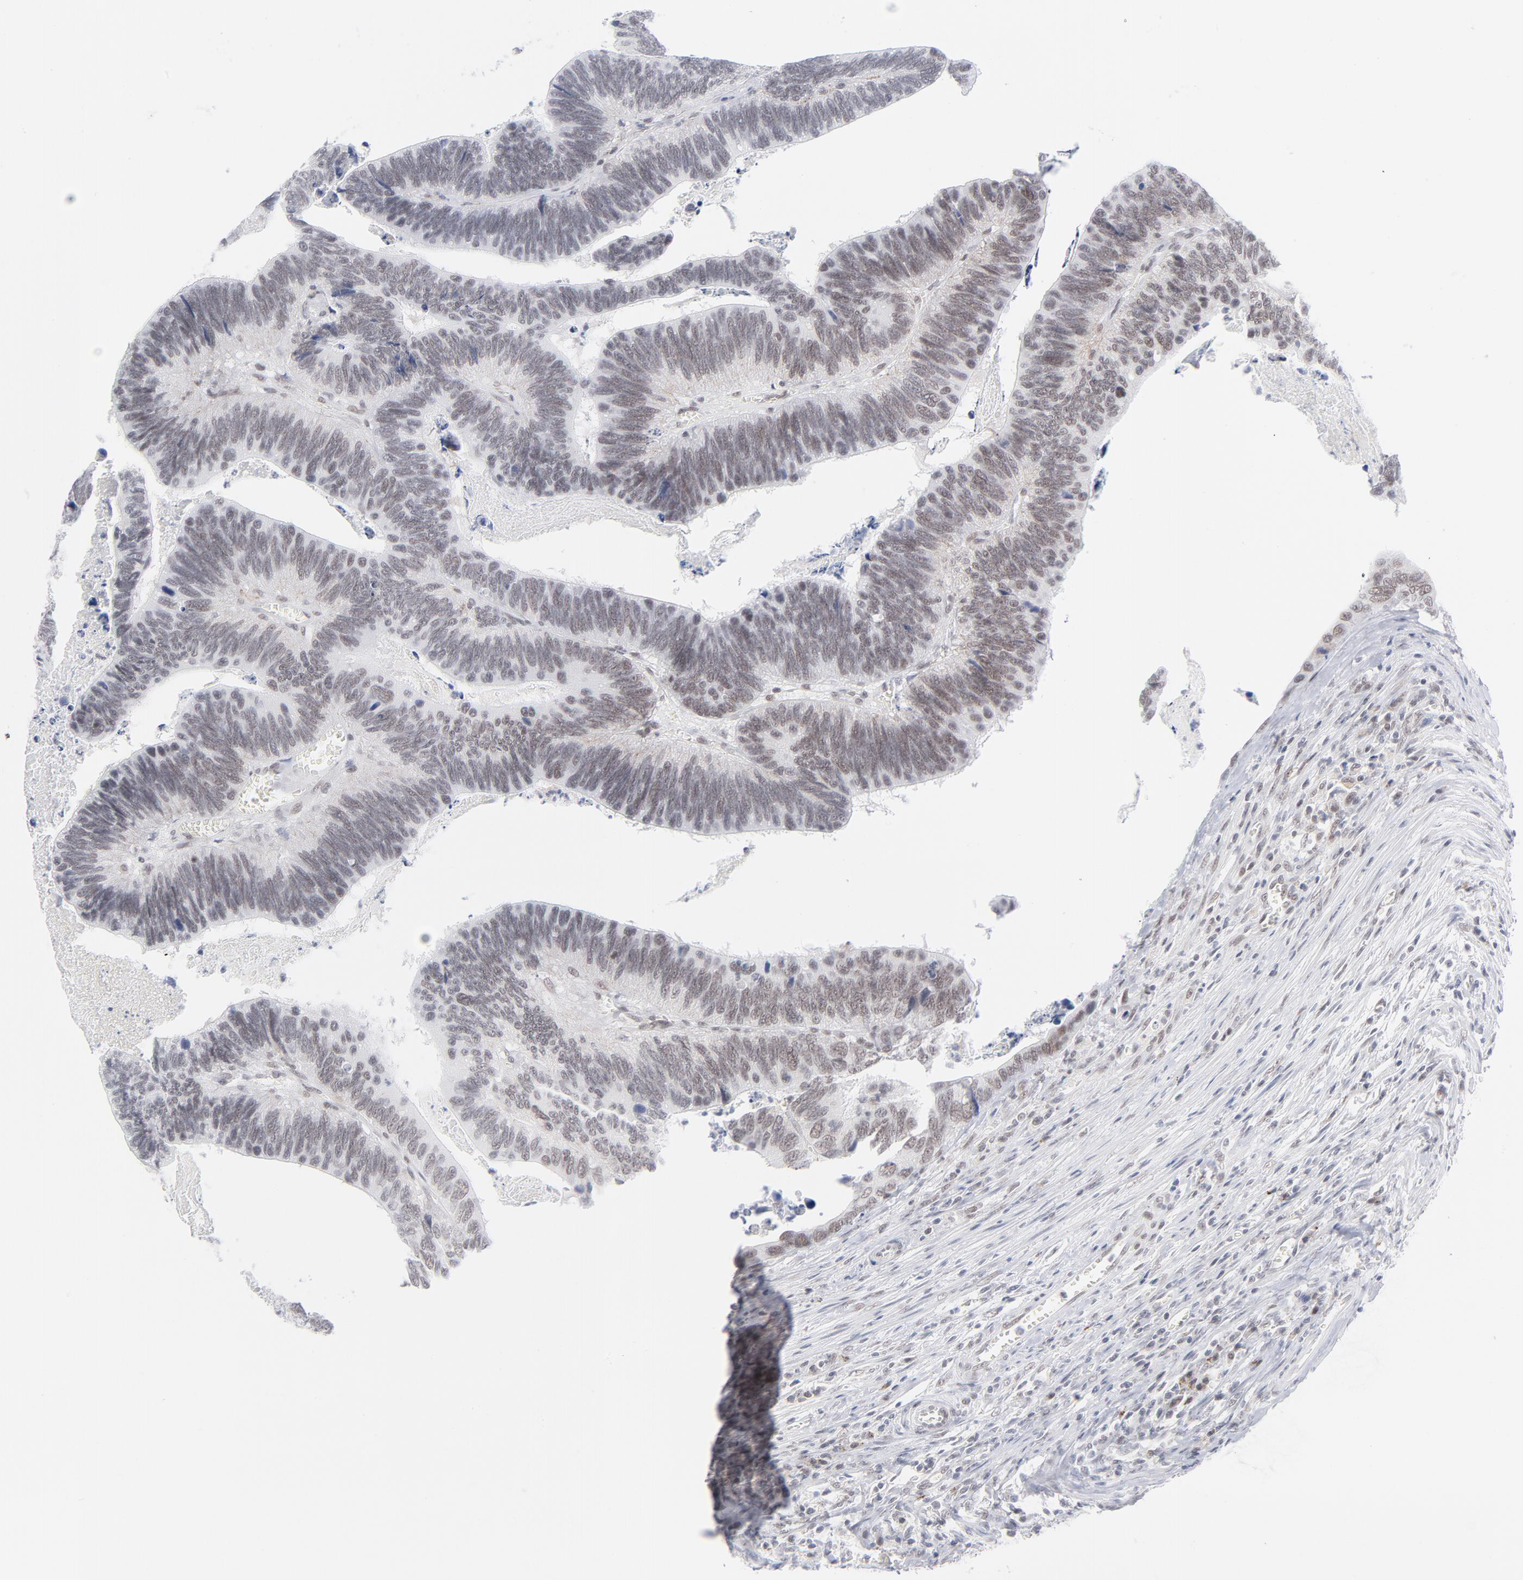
{"staining": {"intensity": "weak", "quantity": ">75%", "location": "nuclear"}, "tissue": "colorectal cancer", "cell_type": "Tumor cells", "image_type": "cancer", "snomed": [{"axis": "morphology", "description": "Adenocarcinoma, NOS"}, {"axis": "topography", "description": "Colon"}], "caption": "Colorectal adenocarcinoma tissue exhibits weak nuclear positivity in approximately >75% of tumor cells, visualized by immunohistochemistry. The protein of interest is shown in brown color, while the nuclei are stained blue.", "gene": "BAP1", "patient": {"sex": "male", "age": 72}}